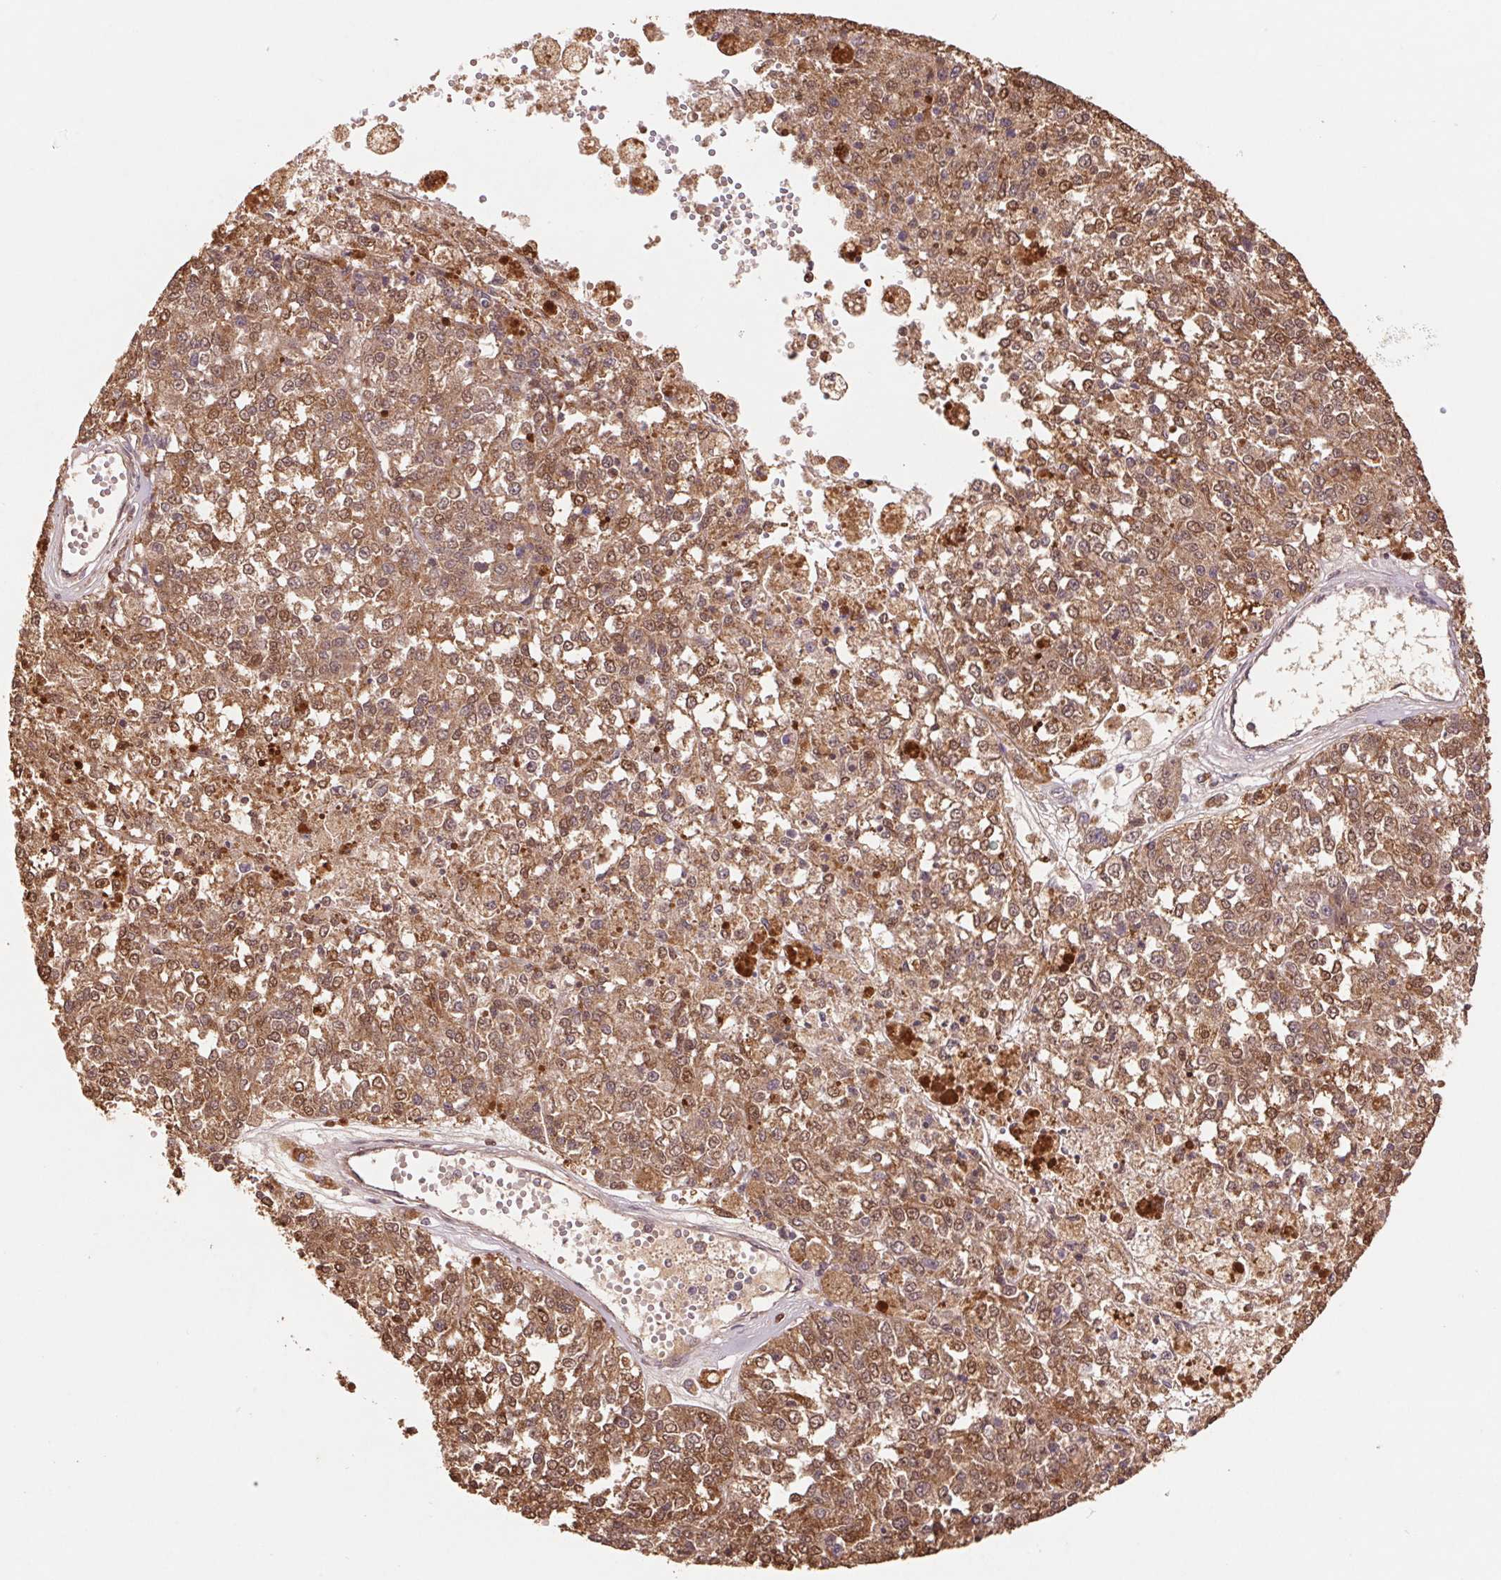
{"staining": {"intensity": "moderate", "quantity": ">75%", "location": "cytoplasmic/membranous,nuclear"}, "tissue": "melanoma", "cell_type": "Tumor cells", "image_type": "cancer", "snomed": [{"axis": "morphology", "description": "Malignant melanoma, Metastatic site"}, {"axis": "topography", "description": "Lymph node"}], "caption": "Immunohistochemistry micrograph of neoplastic tissue: melanoma stained using immunohistochemistry (IHC) exhibits medium levels of moderate protein expression localized specifically in the cytoplasmic/membranous and nuclear of tumor cells, appearing as a cytoplasmic/membranous and nuclear brown color.", "gene": "CUTA", "patient": {"sex": "female", "age": 64}}